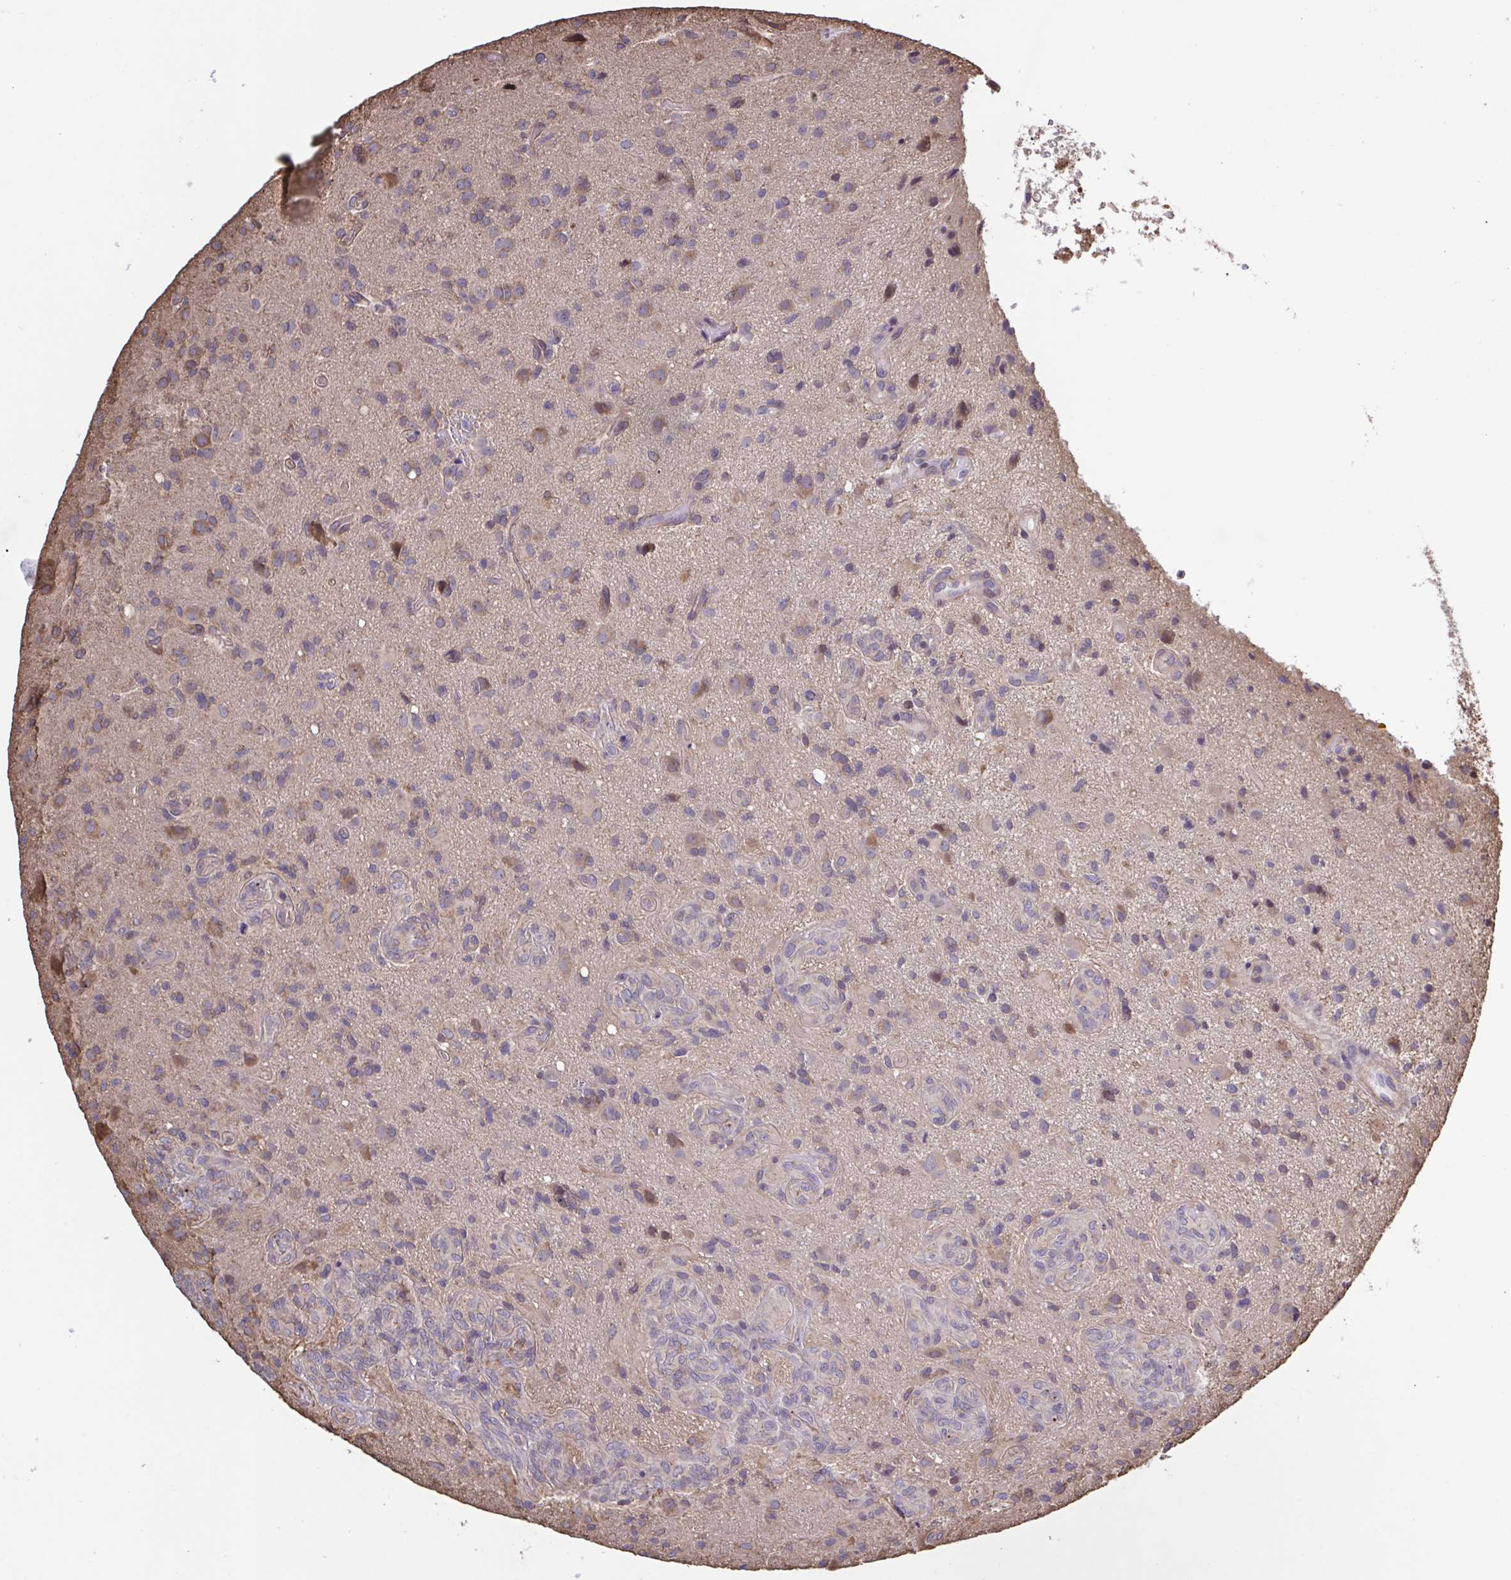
{"staining": {"intensity": "negative", "quantity": "none", "location": "none"}, "tissue": "glioma", "cell_type": "Tumor cells", "image_type": "cancer", "snomed": [{"axis": "morphology", "description": "Glioma, malignant, High grade"}, {"axis": "topography", "description": "Brain"}], "caption": "Tumor cells are negative for protein expression in human glioma.", "gene": "ZNF200", "patient": {"sex": "male", "age": 55}}